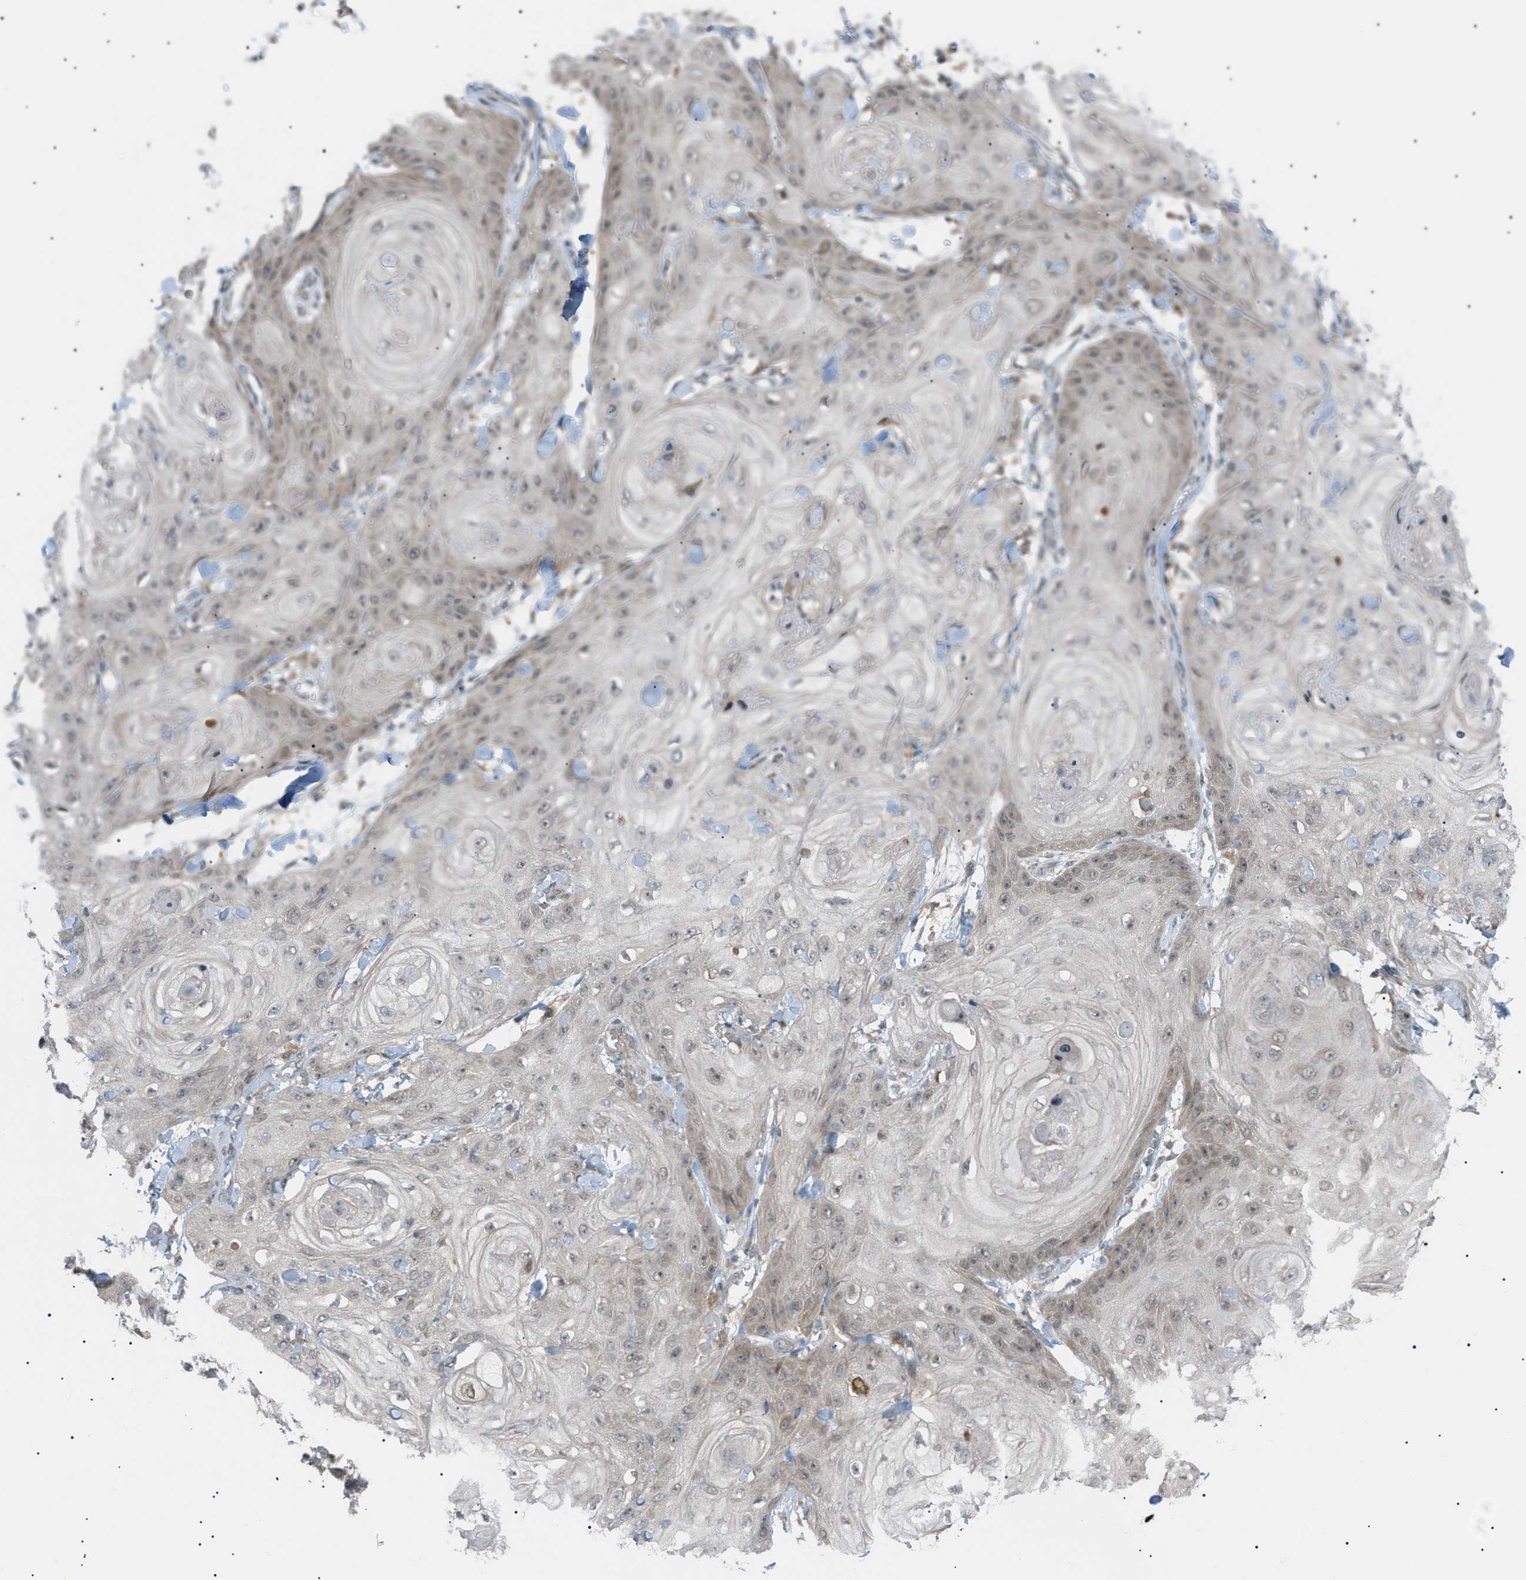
{"staining": {"intensity": "weak", "quantity": ">75%", "location": "cytoplasmic/membranous"}, "tissue": "skin cancer", "cell_type": "Tumor cells", "image_type": "cancer", "snomed": [{"axis": "morphology", "description": "Squamous cell carcinoma, NOS"}, {"axis": "topography", "description": "Skin"}], "caption": "This histopathology image displays skin cancer stained with immunohistochemistry to label a protein in brown. The cytoplasmic/membranous of tumor cells show weak positivity for the protein. Nuclei are counter-stained blue.", "gene": "LPIN2", "patient": {"sex": "male", "age": 74}}